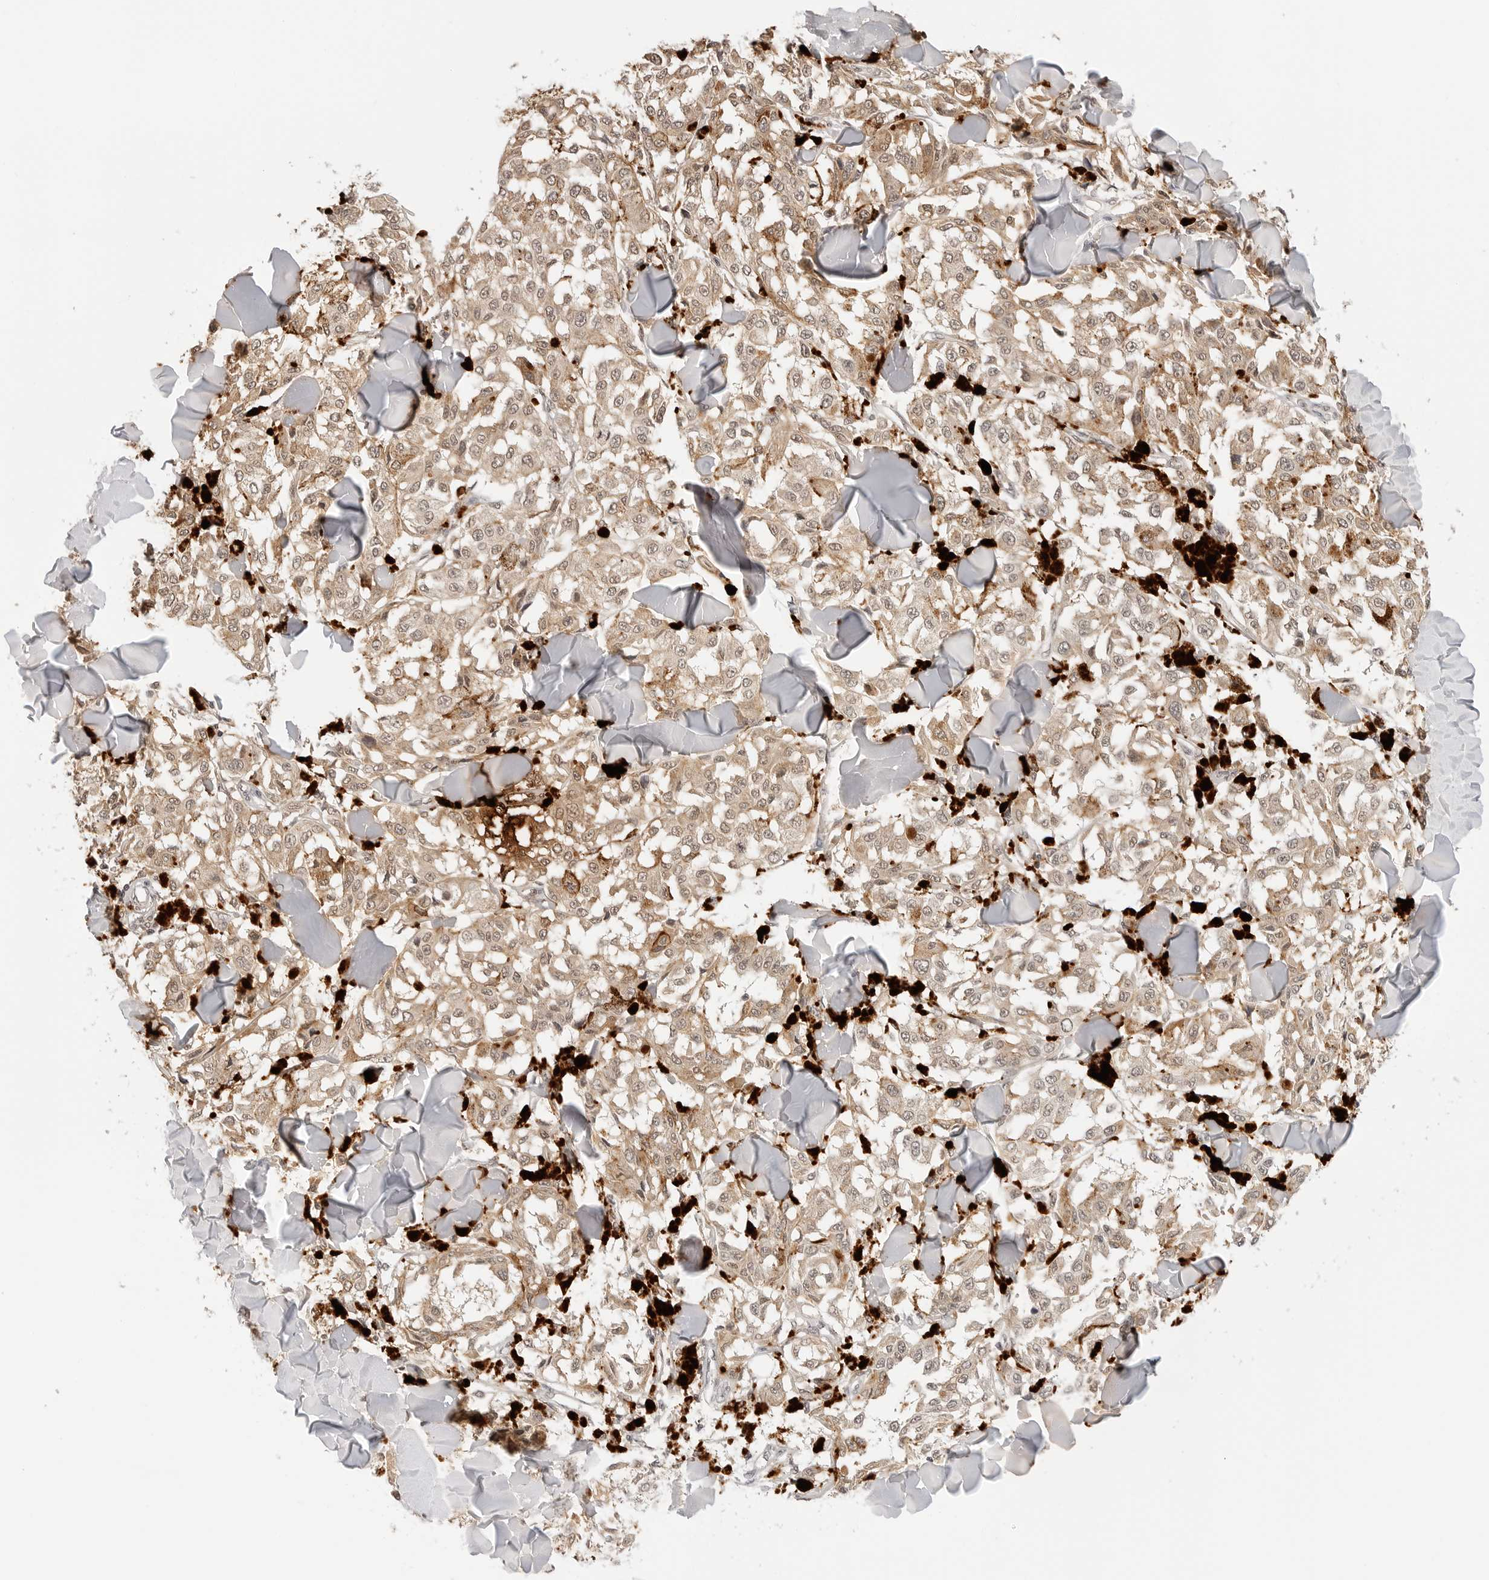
{"staining": {"intensity": "moderate", "quantity": ">75%", "location": "cytoplasmic/membranous"}, "tissue": "melanoma", "cell_type": "Tumor cells", "image_type": "cancer", "snomed": [{"axis": "morphology", "description": "Malignant melanoma, NOS"}, {"axis": "topography", "description": "Skin"}], "caption": "About >75% of tumor cells in human malignant melanoma demonstrate moderate cytoplasmic/membranous protein positivity as visualized by brown immunohistochemical staining.", "gene": "GPR34", "patient": {"sex": "female", "age": 64}}